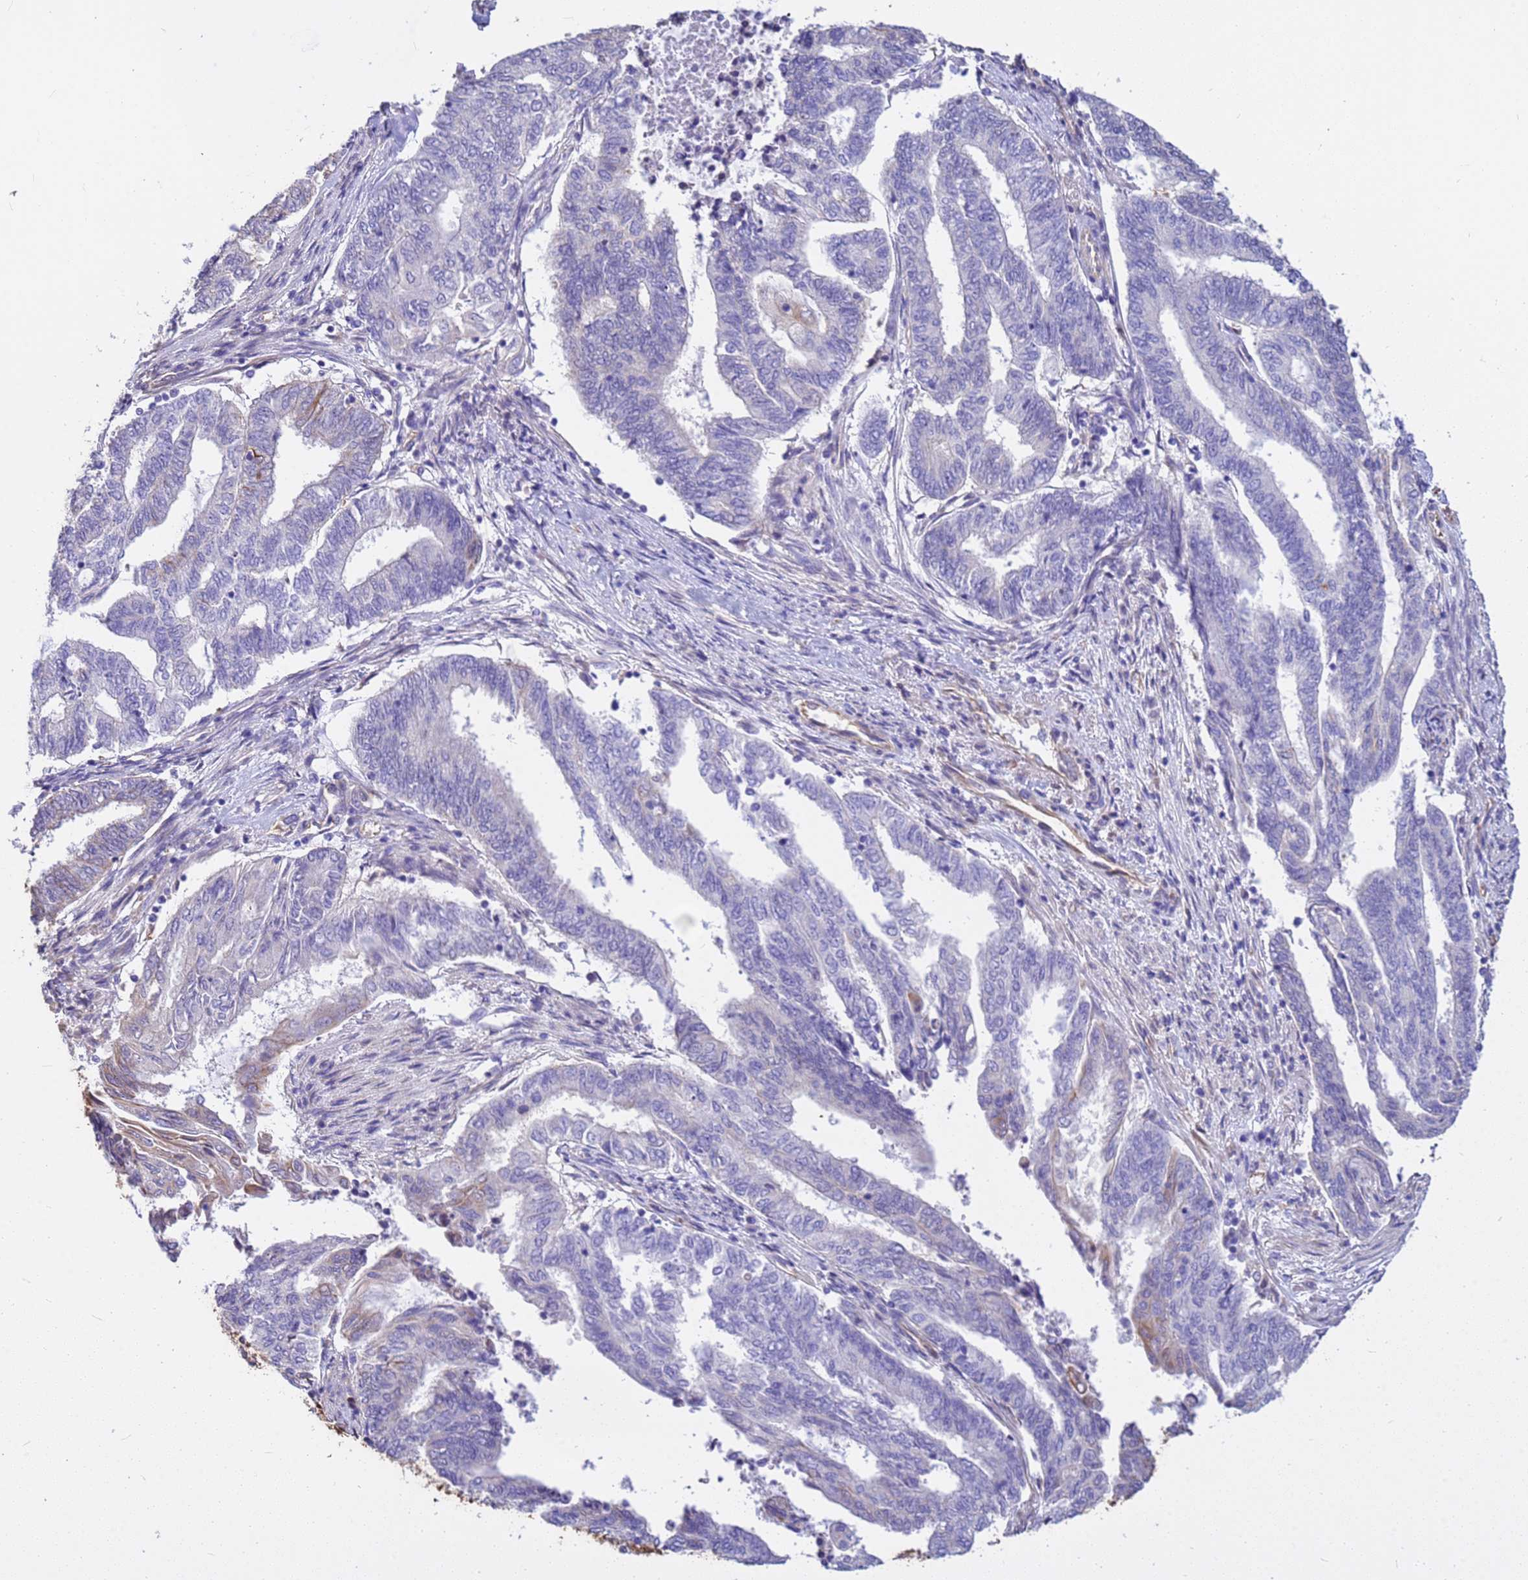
{"staining": {"intensity": "negative", "quantity": "none", "location": "none"}, "tissue": "endometrial cancer", "cell_type": "Tumor cells", "image_type": "cancer", "snomed": [{"axis": "morphology", "description": "Adenocarcinoma, NOS"}, {"axis": "topography", "description": "Uterus"}, {"axis": "topography", "description": "Endometrium"}], "caption": "IHC histopathology image of neoplastic tissue: endometrial cancer (adenocarcinoma) stained with DAB (3,3'-diaminobenzidine) demonstrates no significant protein staining in tumor cells. The staining is performed using DAB (3,3'-diaminobenzidine) brown chromogen with nuclei counter-stained in using hematoxylin.", "gene": "TCEAL3", "patient": {"sex": "female", "age": 70}}